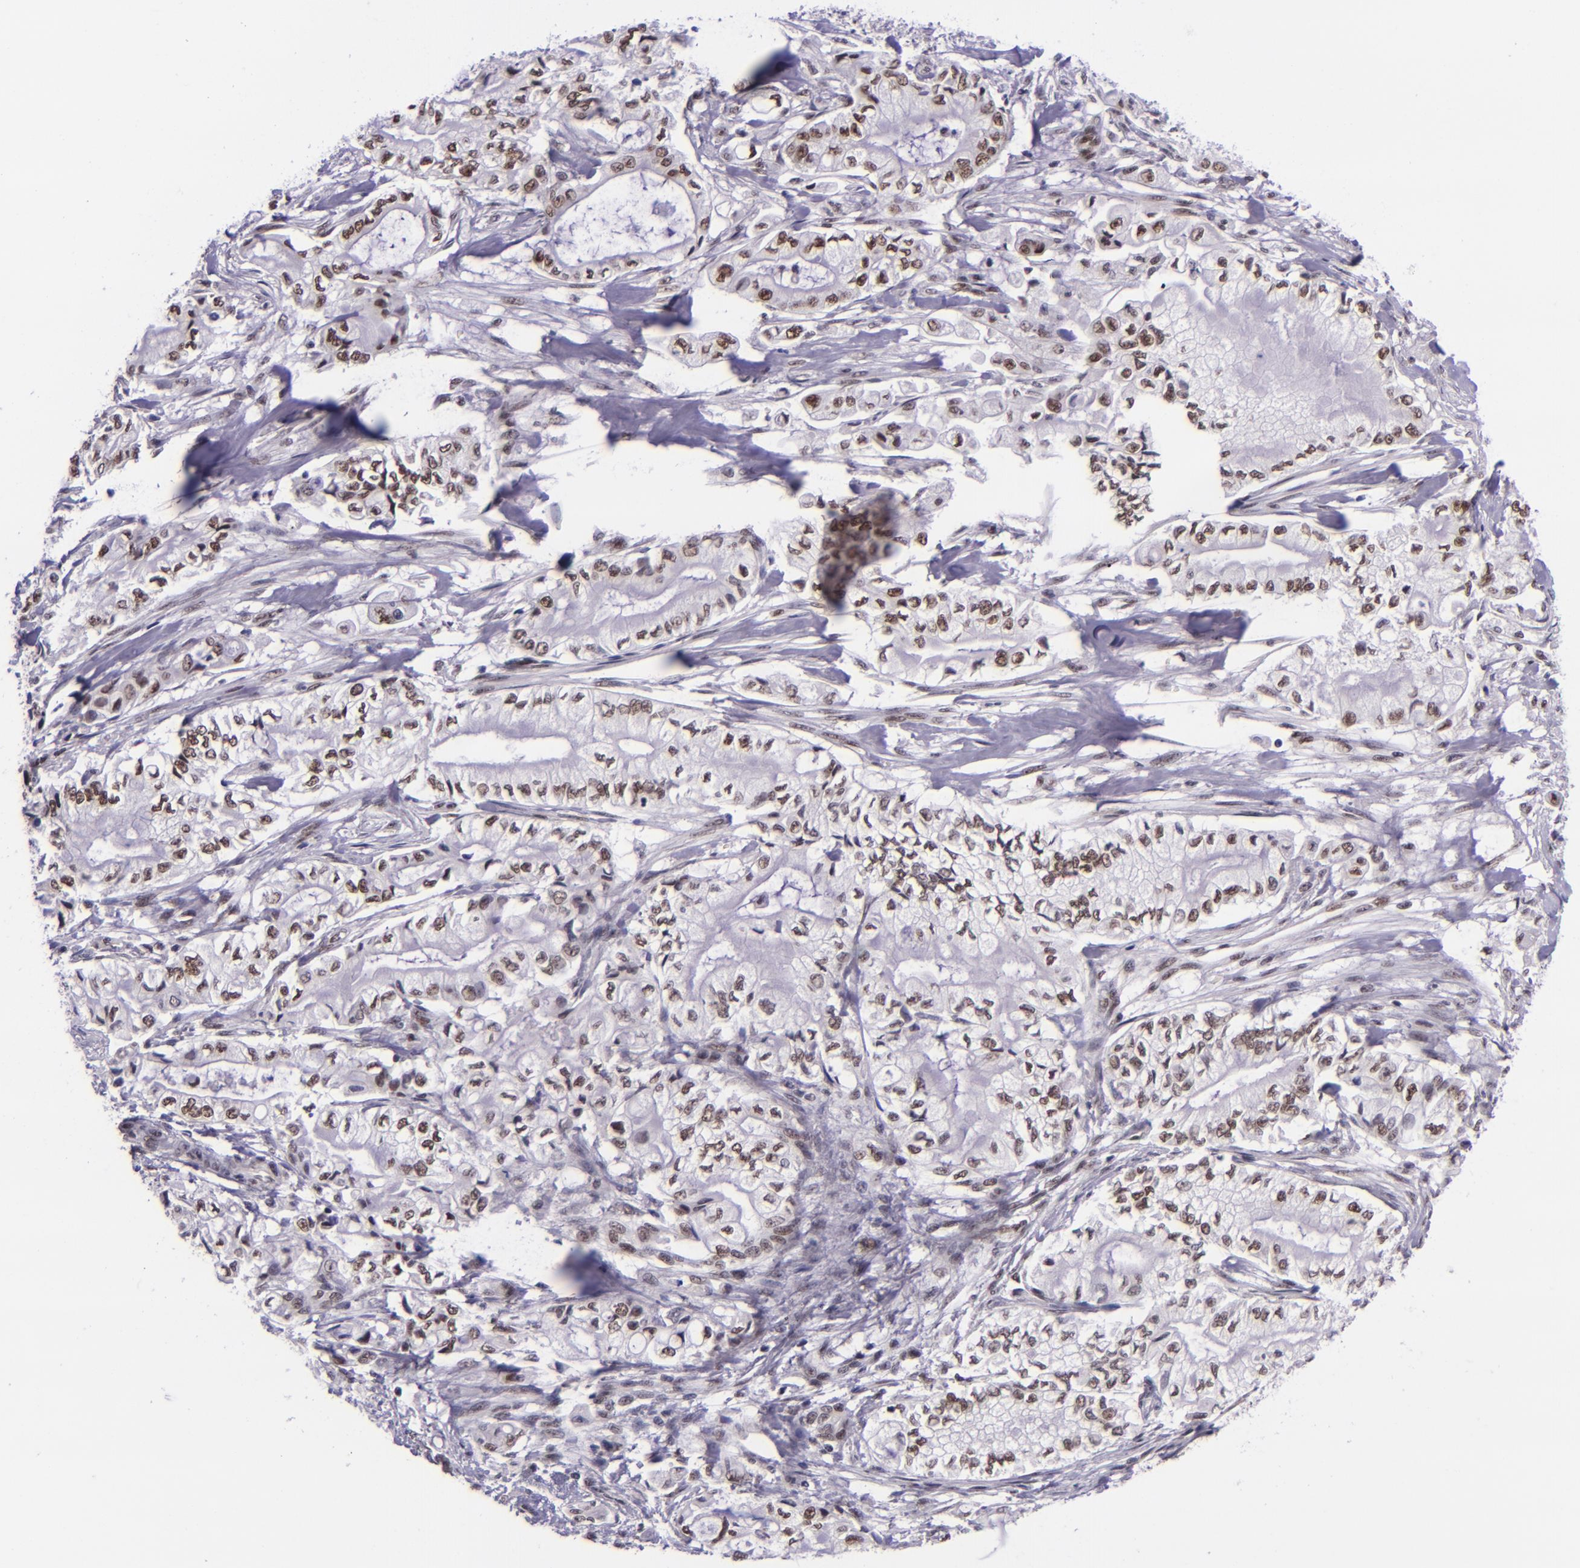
{"staining": {"intensity": "moderate", "quantity": ">75%", "location": "nuclear"}, "tissue": "pancreatic cancer", "cell_type": "Tumor cells", "image_type": "cancer", "snomed": [{"axis": "morphology", "description": "Adenocarcinoma, NOS"}, {"axis": "topography", "description": "Pancreas"}], "caption": "DAB (3,3'-diaminobenzidine) immunohistochemical staining of human pancreatic cancer demonstrates moderate nuclear protein expression in about >75% of tumor cells. The staining was performed using DAB (3,3'-diaminobenzidine), with brown indicating positive protein expression. Nuclei are stained blue with hematoxylin.", "gene": "GPKOW", "patient": {"sex": "male", "age": 79}}